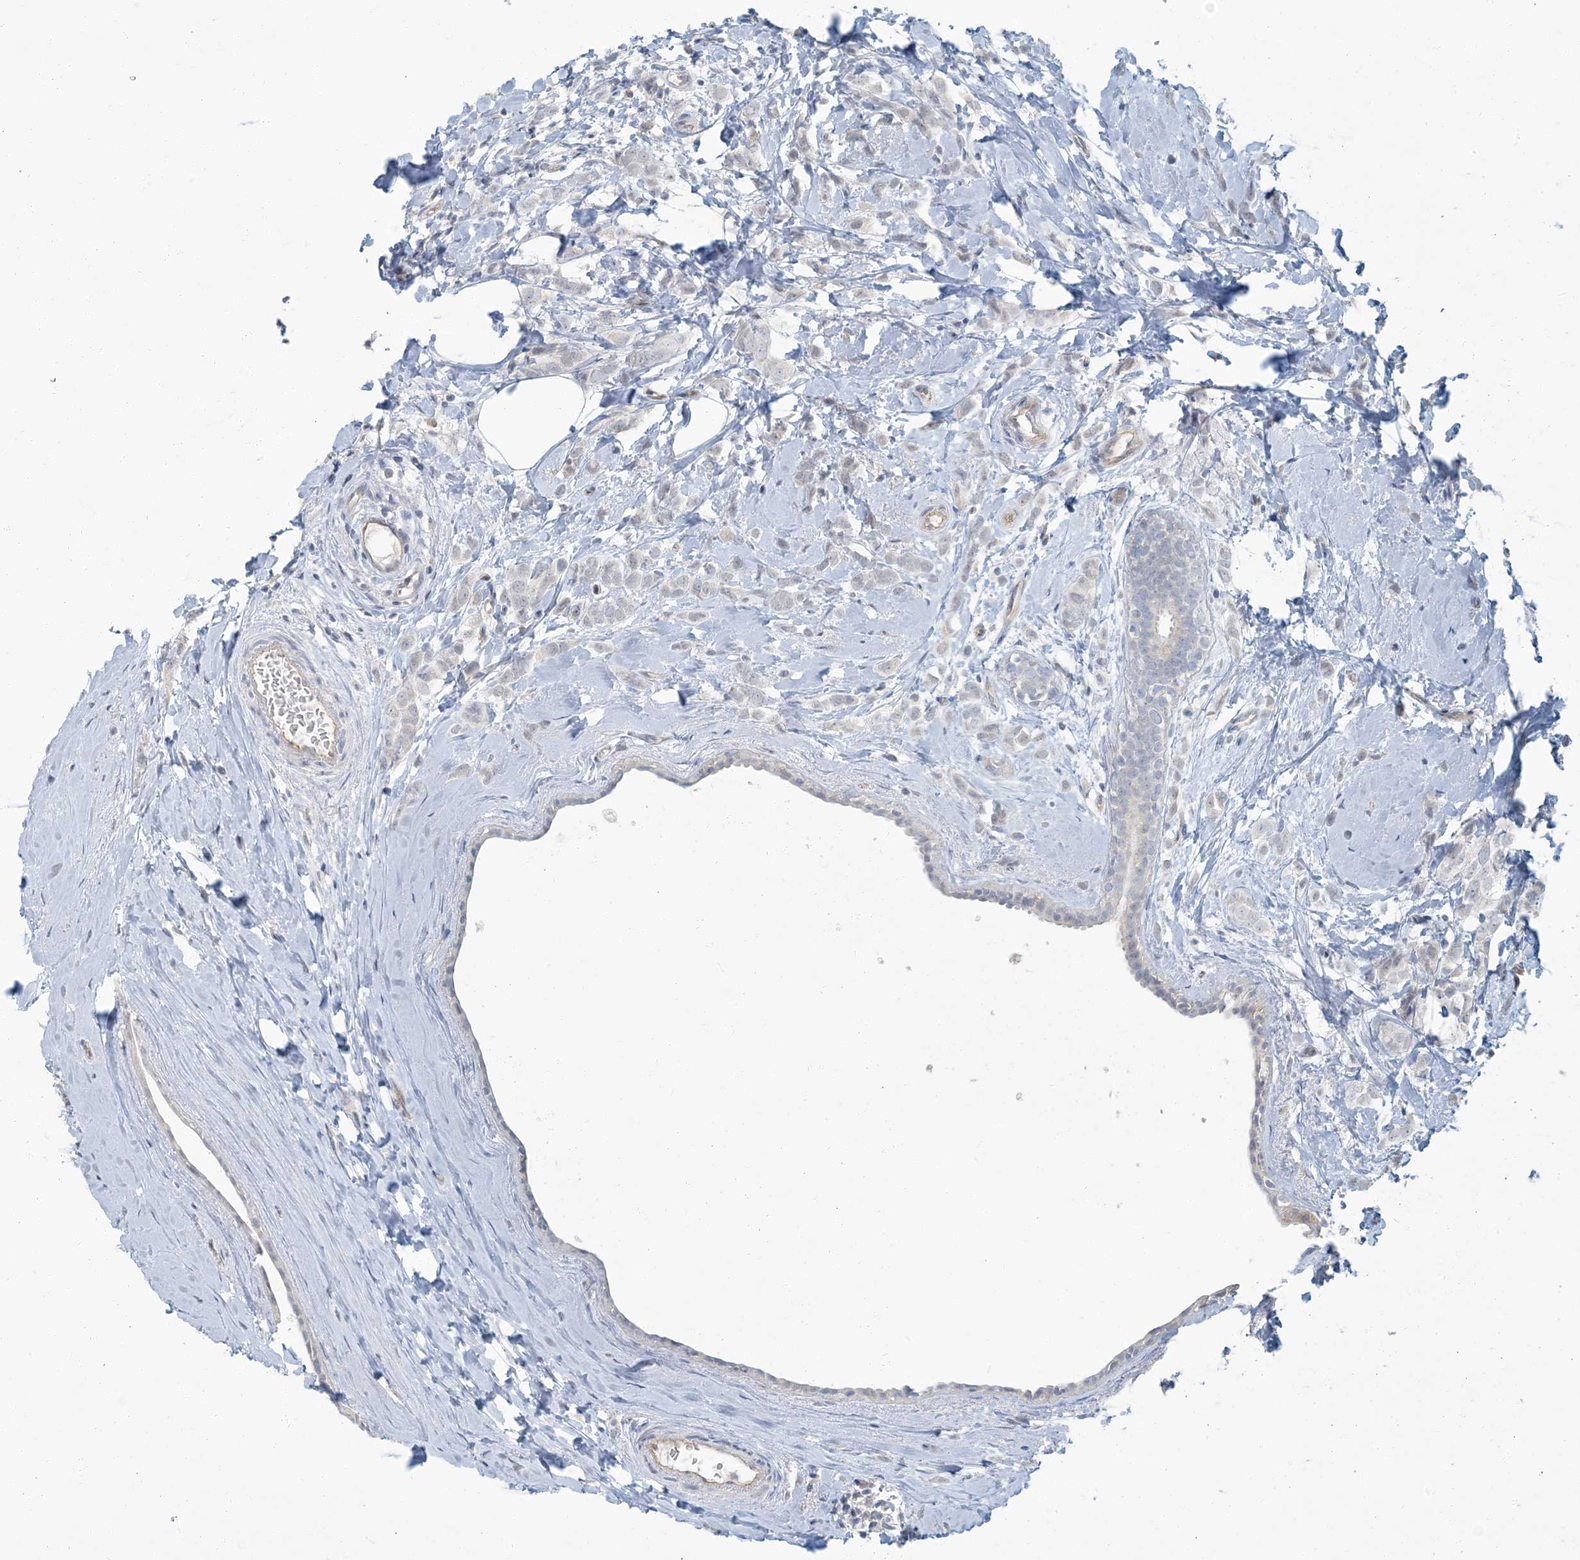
{"staining": {"intensity": "negative", "quantity": "none", "location": "none"}, "tissue": "breast cancer", "cell_type": "Tumor cells", "image_type": "cancer", "snomed": [{"axis": "morphology", "description": "Lobular carcinoma"}, {"axis": "topography", "description": "Breast"}], "caption": "Protein analysis of breast cancer displays no significant staining in tumor cells.", "gene": "EPHA4", "patient": {"sex": "female", "age": 47}}